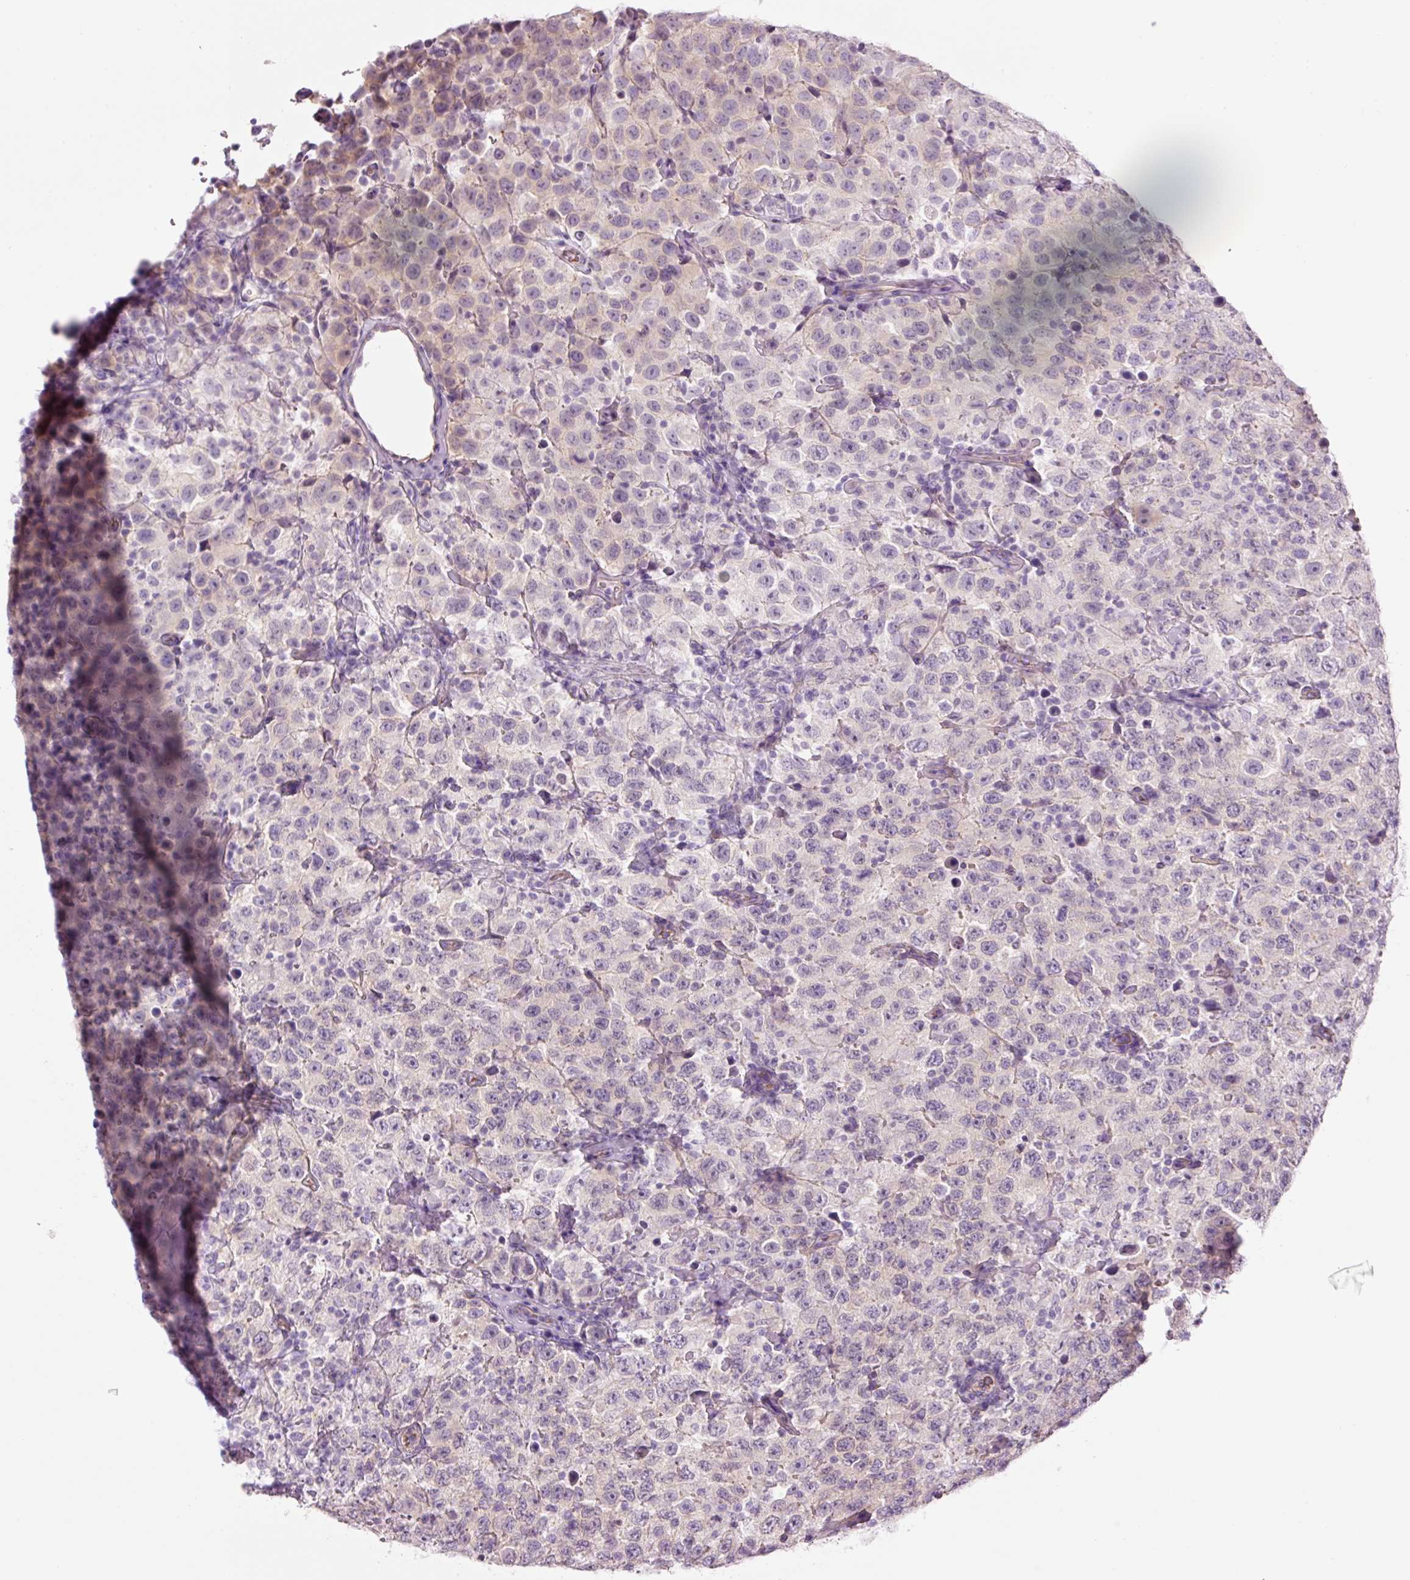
{"staining": {"intensity": "weak", "quantity": "<25%", "location": "cytoplasmic/membranous"}, "tissue": "testis cancer", "cell_type": "Tumor cells", "image_type": "cancer", "snomed": [{"axis": "morphology", "description": "Seminoma, NOS"}, {"axis": "topography", "description": "Testis"}], "caption": "Tumor cells show no significant expression in testis cancer. (Stains: DAB IHC with hematoxylin counter stain, Microscopy: brightfield microscopy at high magnification).", "gene": "HSPA4L", "patient": {"sex": "male", "age": 41}}